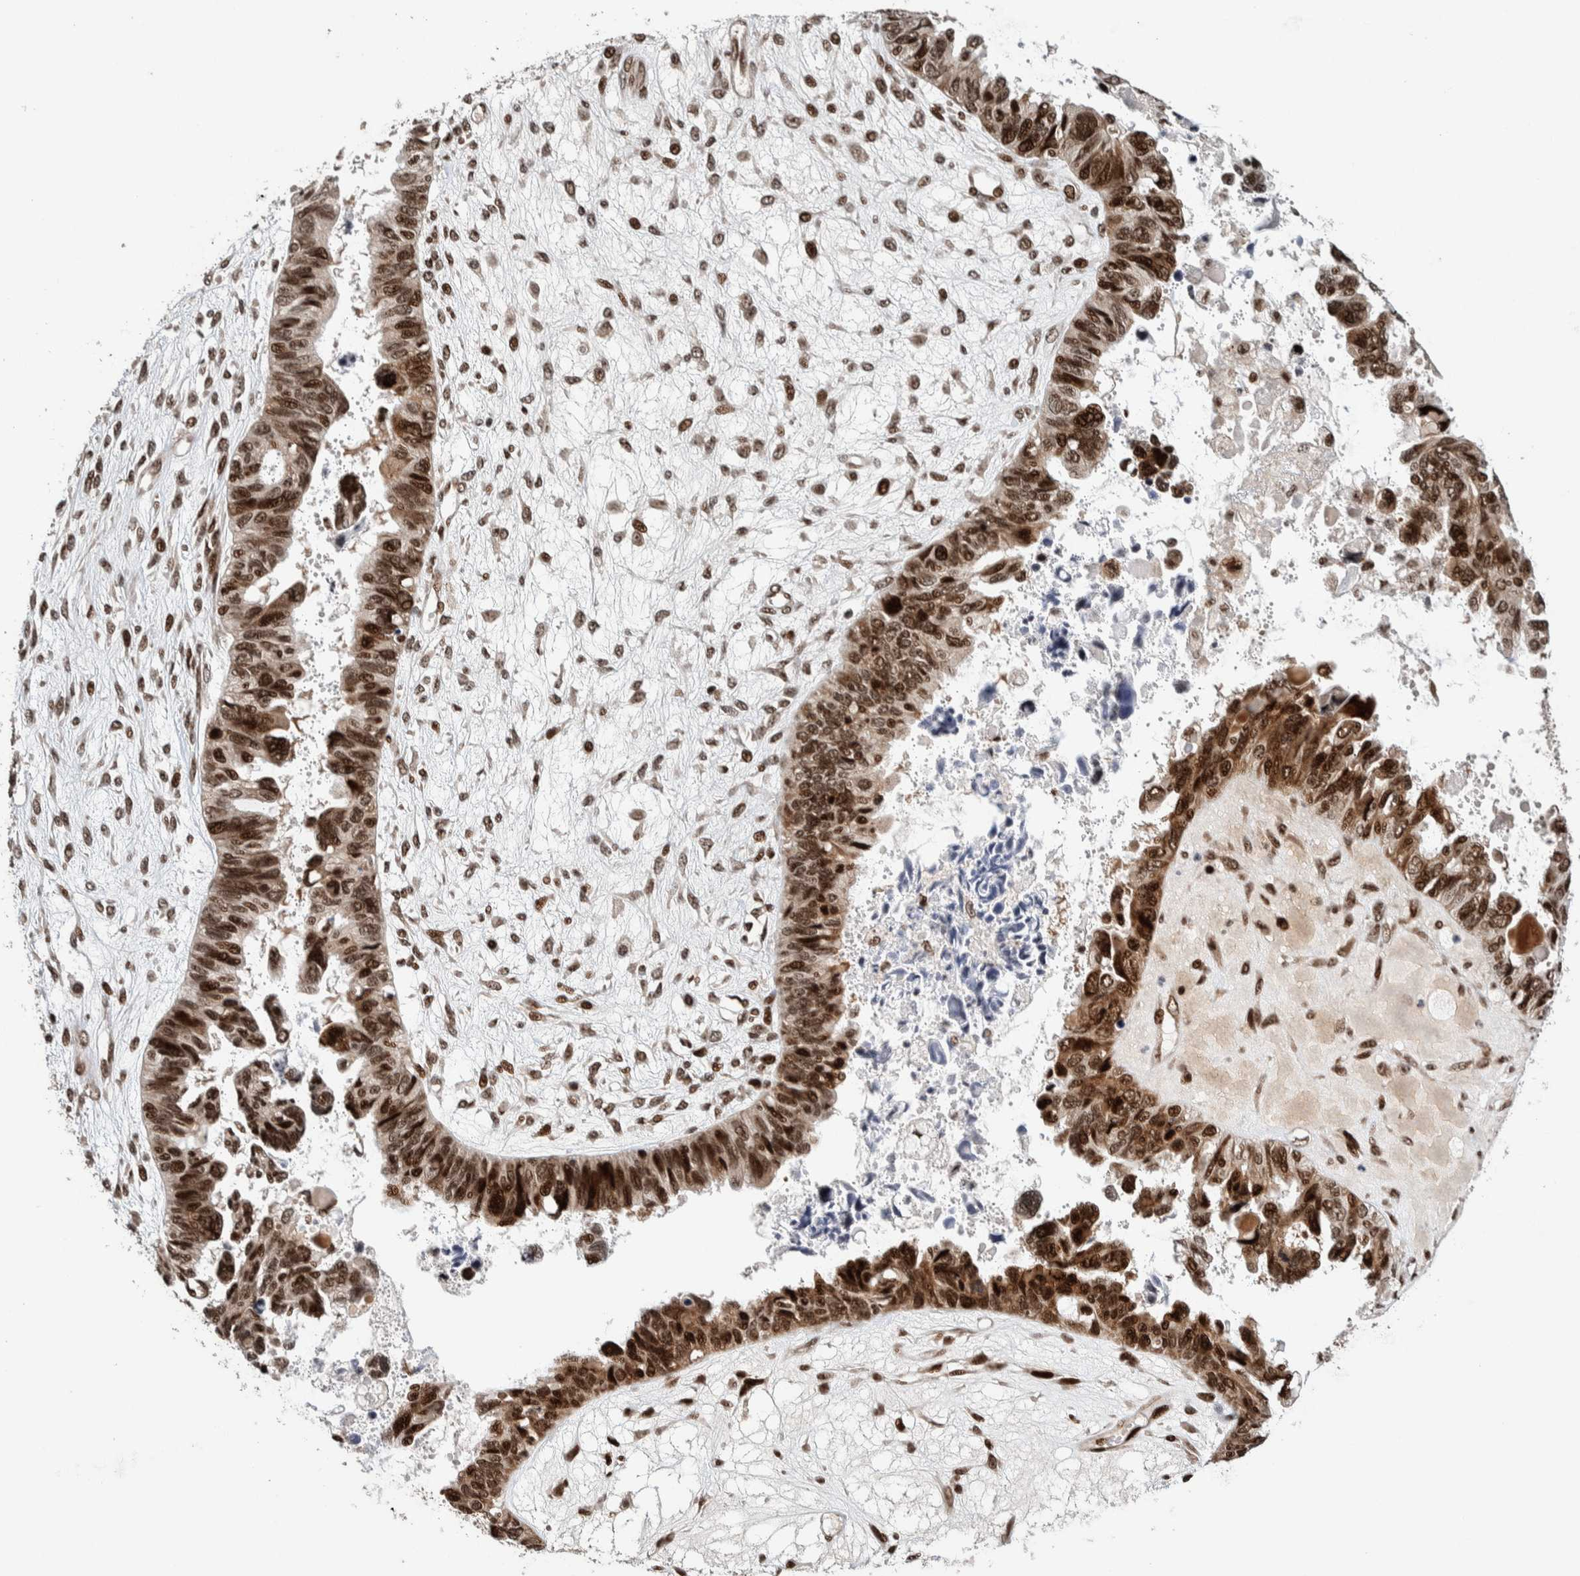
{"staining": {"intensity": "strong", "quantity": ">75%", "location": "nuclear"}, "tissue": "ovarian cancer", "cell_type": "Tumor cells", "image_type": "cancer", "snomed": [{"axis": "morphology", "description": "Cystadenocarcinoma, serous, NOS"}, {"axis": "topography", "description": "Ovary"}], "caption": "Human ovarian cancer (serous cystadenocarcinoma) stained with a brown dye exhibits strong nuclear positive expression in about >75% of tumor cells.", "gene": "CHD4", "patient": {"sex": "female", "age": 79}}